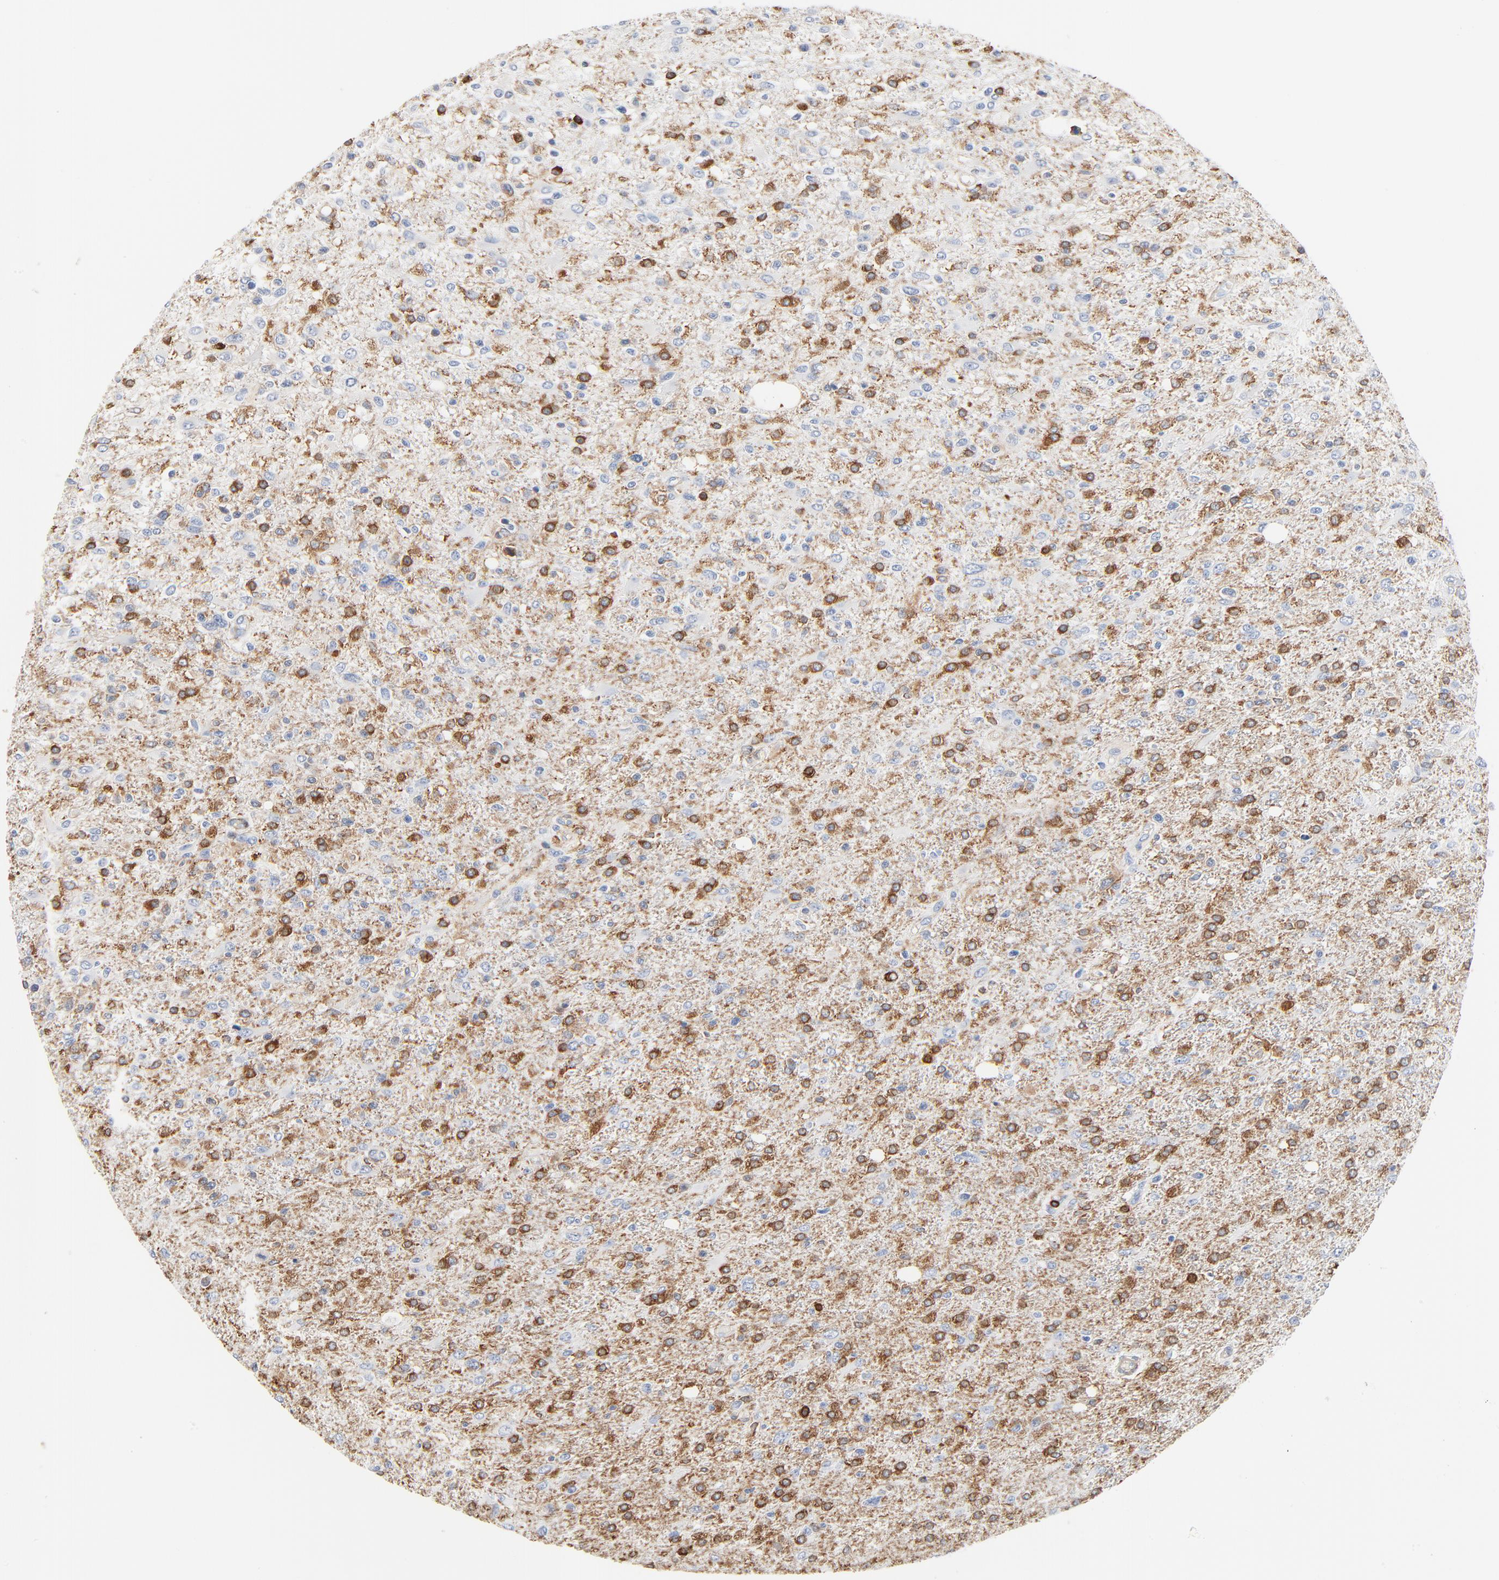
{"staining": {"intensity": "negative", "quantity": "none", "location": "none"}, "tissue": "glioma", "cell_type": "Tumor cells", "image_type": "cancer", "snomed": [{"axis": "morphology", "description": "Glioma, malignant, High grade"}, {"axis": "topography", "description": "Cerebral cortex"}], "caption": "Micrograph shows no protein expression in tumor cells of glioma tissue.", "gene": "SH3KBP1", "patient": {"sex": "male", "age": 76}}